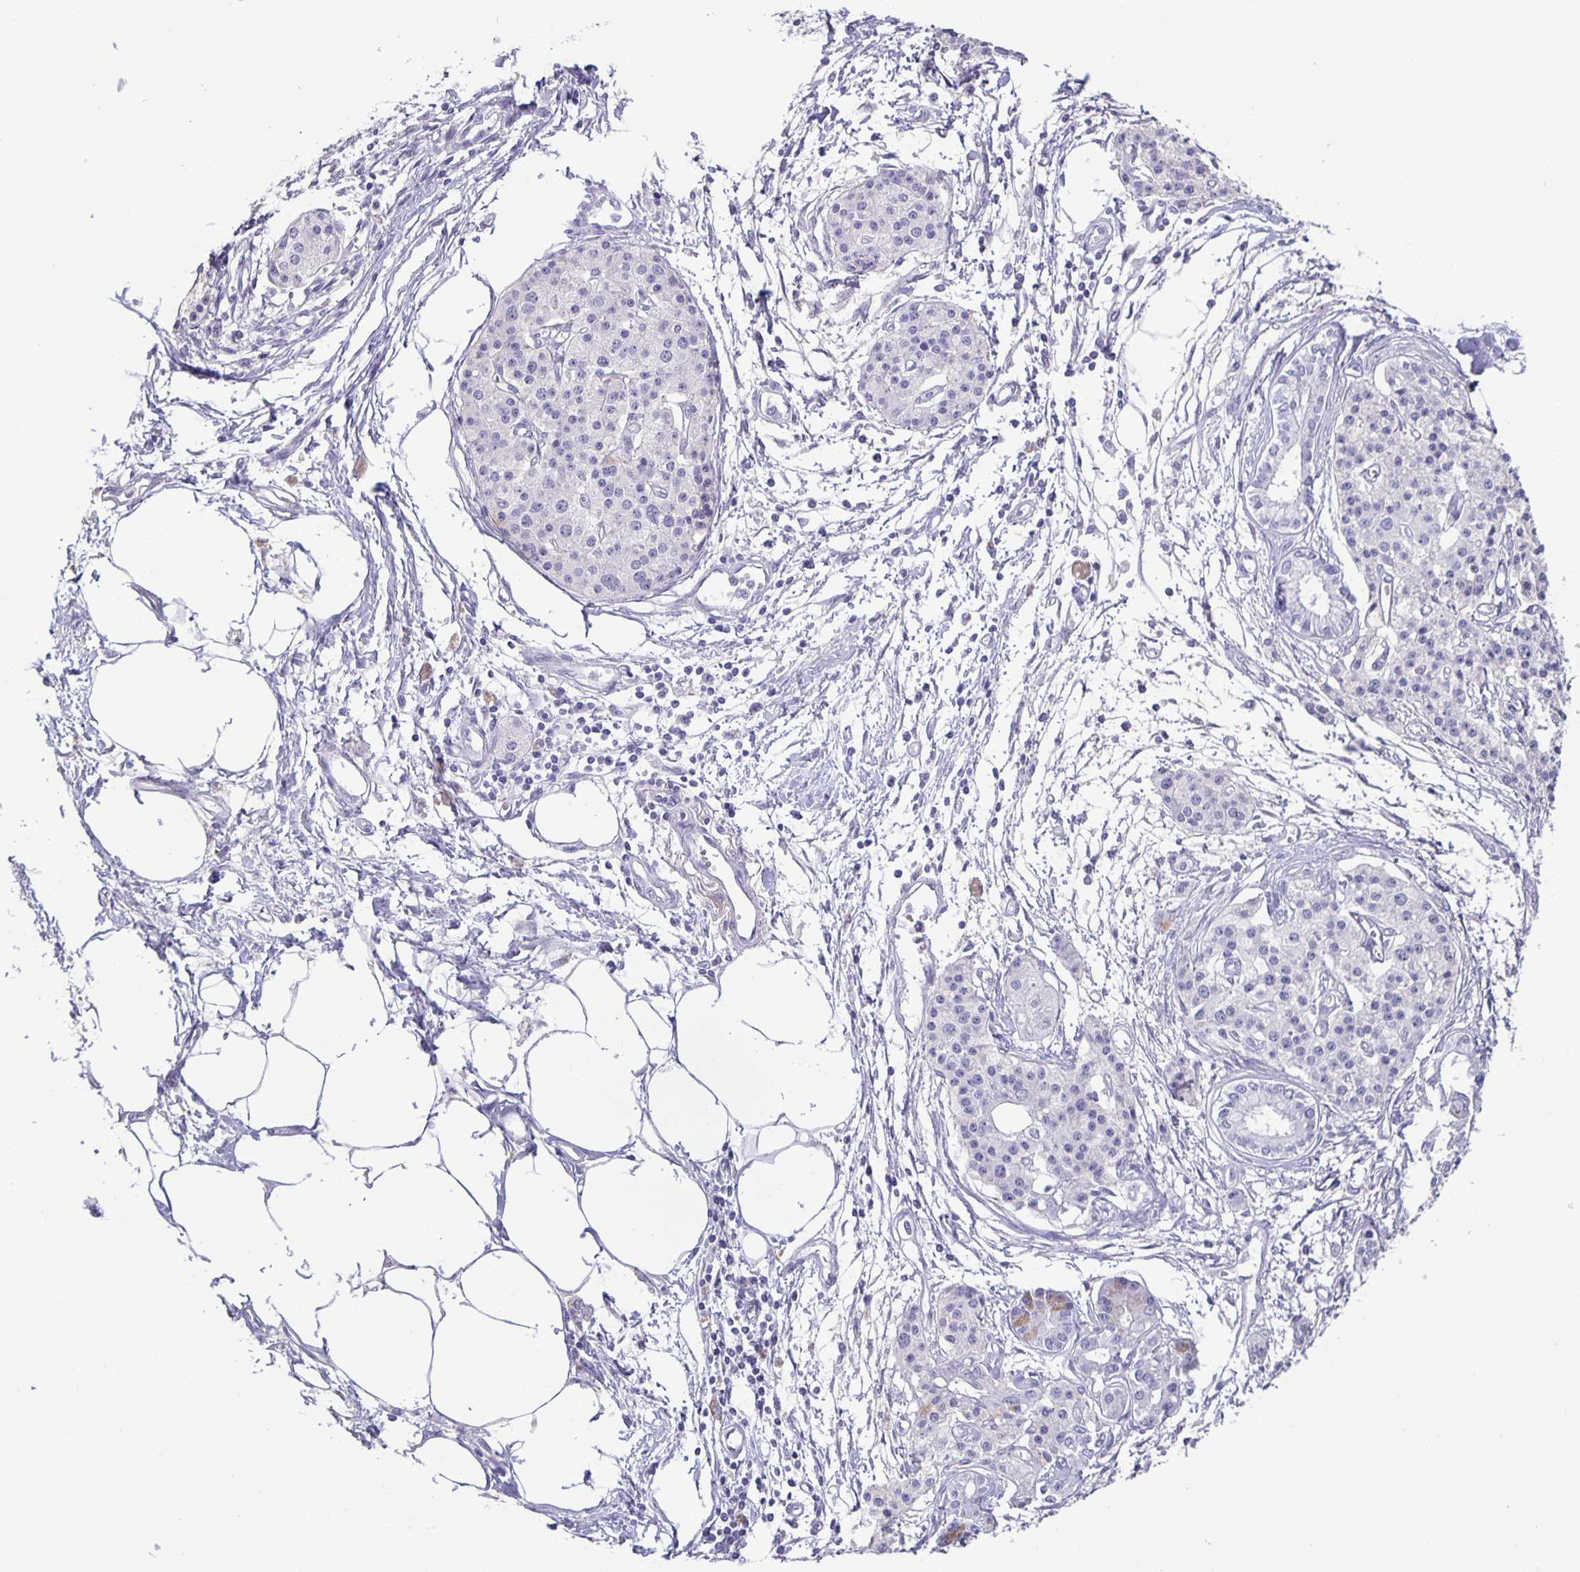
{"staining": {"intensity": "negative", "quantity": "none", "location": "none"}, "tissue": "pancreatic cancer", "cell_type": "Tumor cells", "image_type": "cancer", "snomed": [{"axis": "morphology", "description": "Adenocarcinoma, NOS"}, {"axis": "topography", "description": "Pancreas"}], "caption": "Tumor cells show no significant protein positivity in adenocarcinoma (pancreatic).", "gene": "PHRF1", "patient": {"sex": "female", "age": 47}}